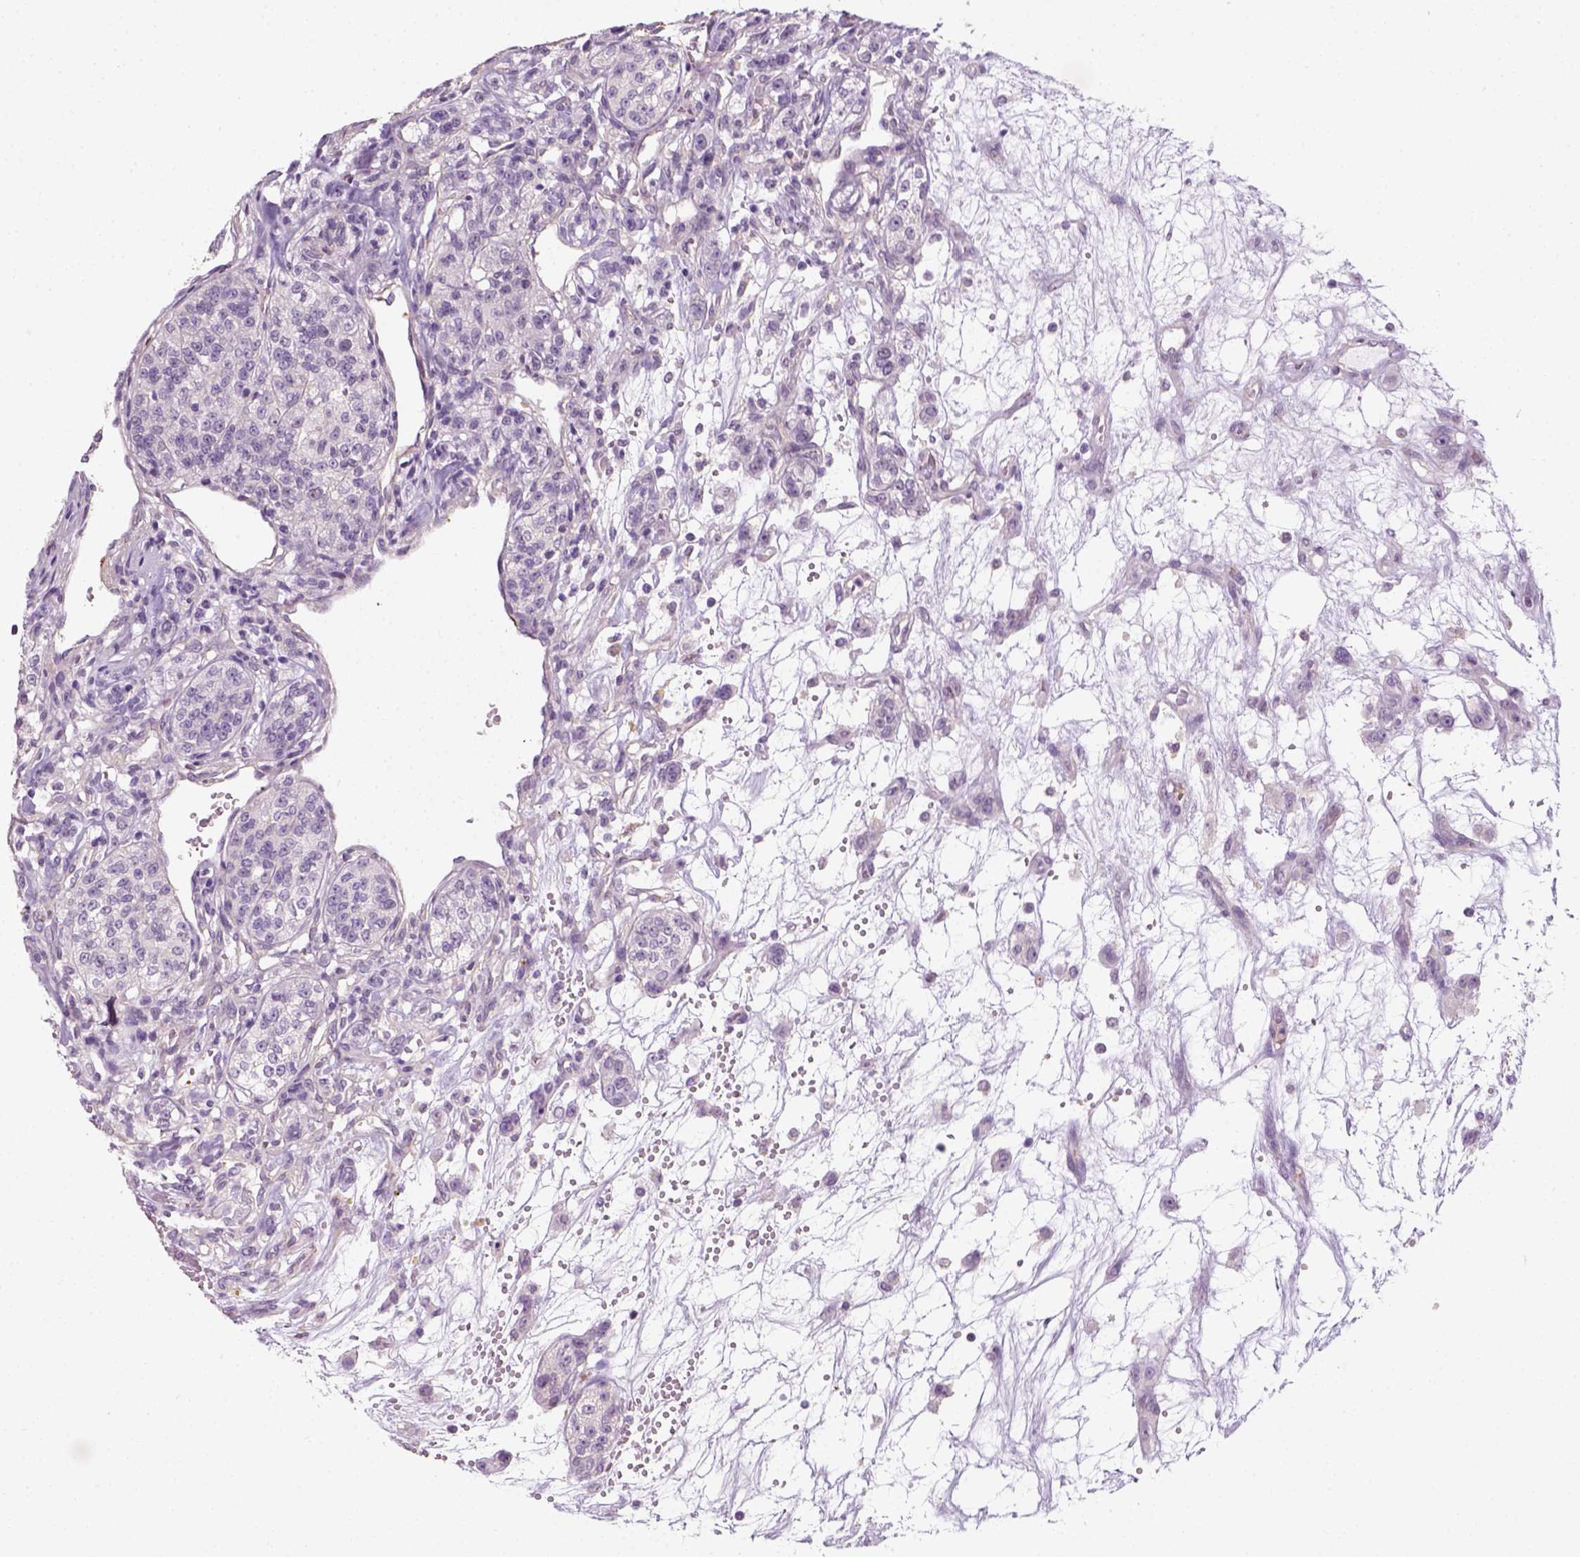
{"staining": {"intensity": "negative", "quantity": "none", "location": "none"}, "tissue": "renal cancer", "cell_type": "Tumor cells", "image_type": "cancer", "snomed": [{"axis": "morphology", "description": "Adenocarcinoma, NOS"}, {"axis": "topography", "description": "Kidney"}], "caption": "Immunohistochemistry (IHC) image of neoplastic tissue: human adenocarcinoma (renal) stained with DAB (3,3'-diaminobenzidine) shows no significant protein staining in tumor cells. (Immunohistochemistry, brightfield microscopy, high magnification).", "gene": "FAM163B", "patient": {"sex": "female", "age": 63}}